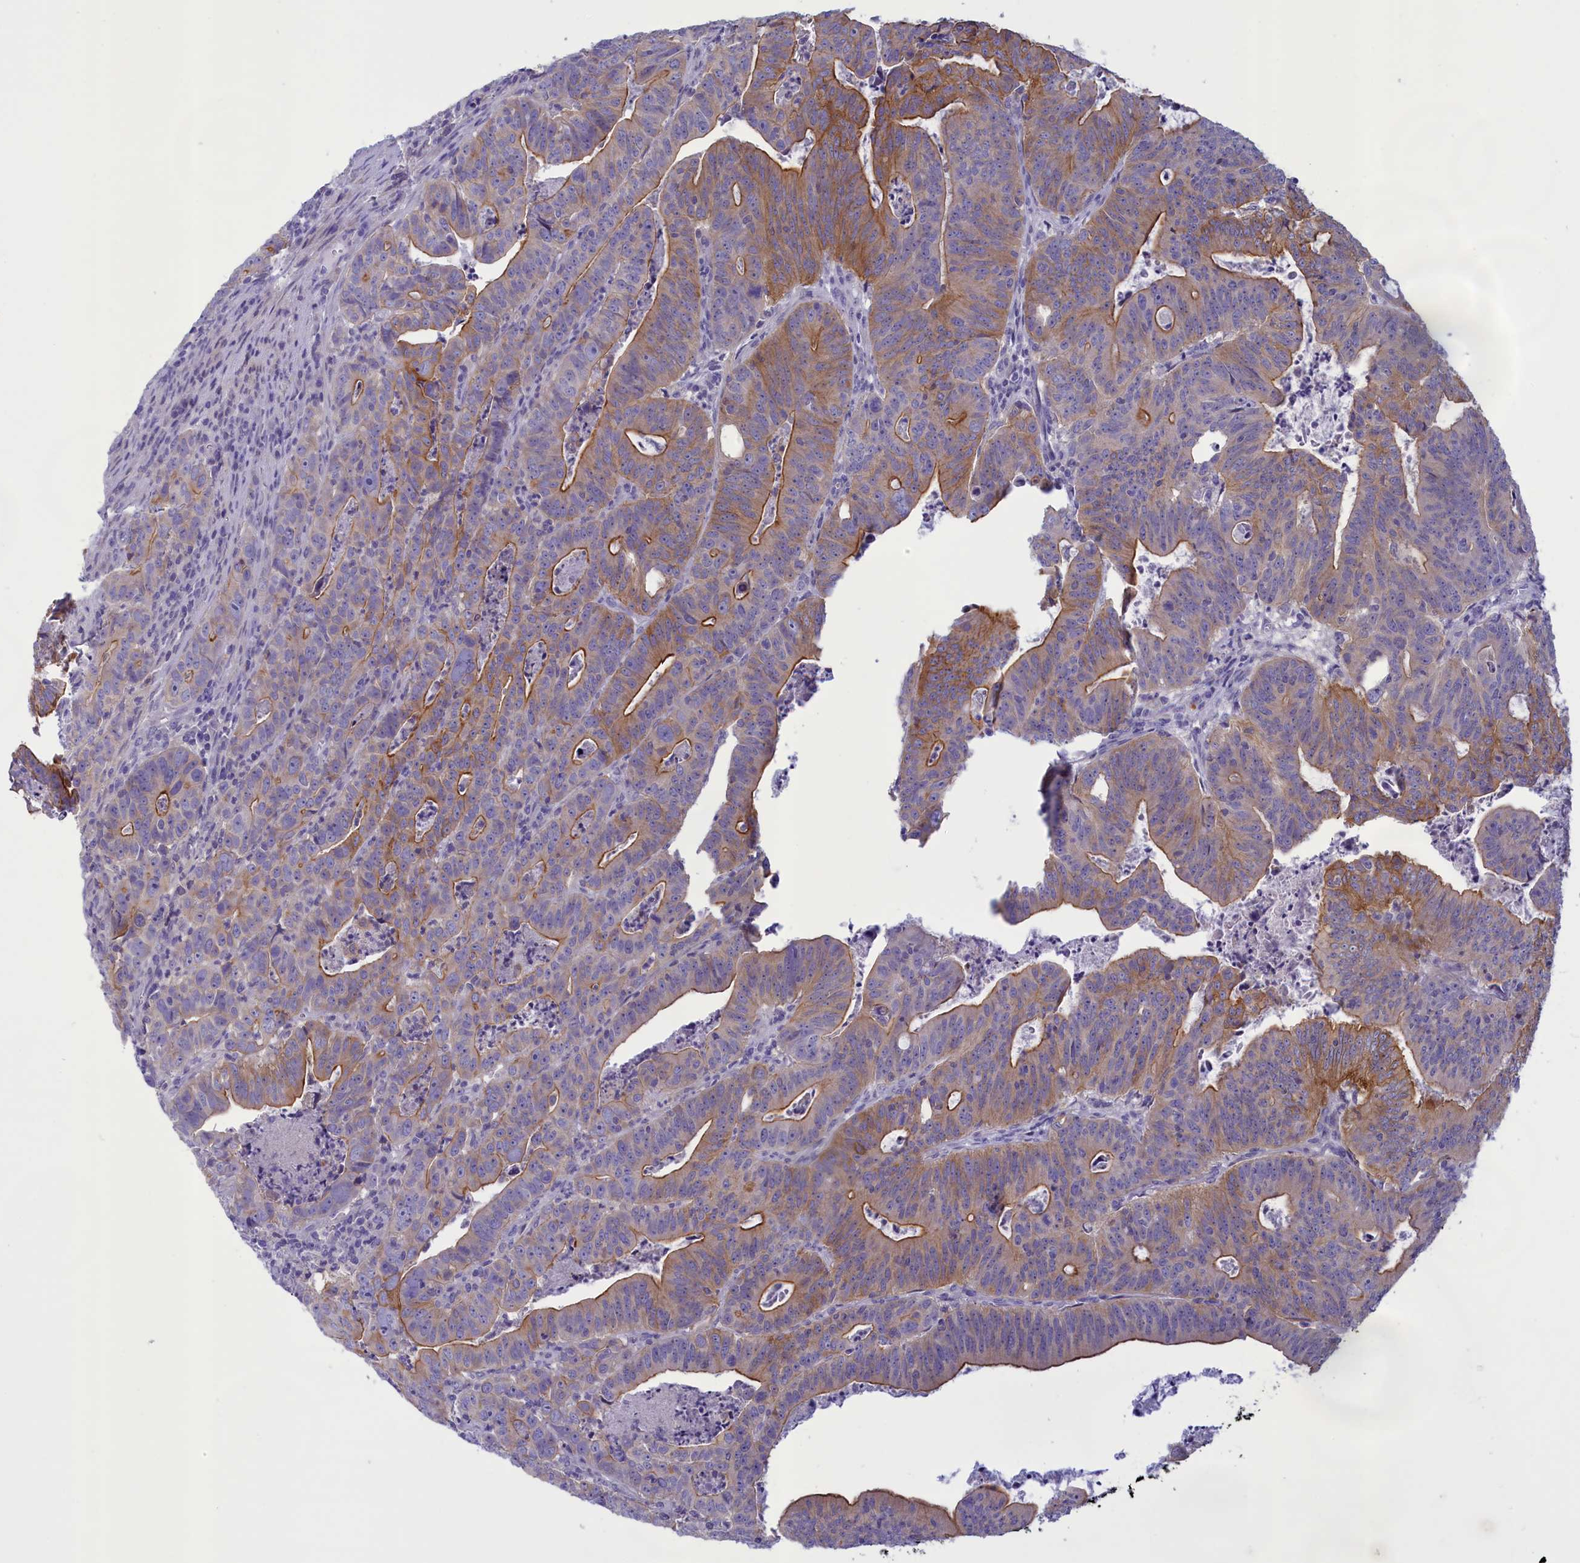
{"staining": {"intensity": "moderate", "quantity": "25%-75%", "location": "cytoplasmic/membranous"}, "tissue": "colorectal cancer", "cell_type": "Tumor cells", "image_type": "cancer", "snomed": [{"axis": "morphology", "description": "Adenocarcinoma, NOS"}, {"axis": "topography", "description": "Rectum"}], "caption": "About 25%-75% of tumor cells in human colorectal adenocarcinoma reveal moderate cytoplasmic/membranous protein expression as visualized by brown immunohistochemical staining.", "gene": "CORO2A", "patient": {"sex": "male", "age": 69}}